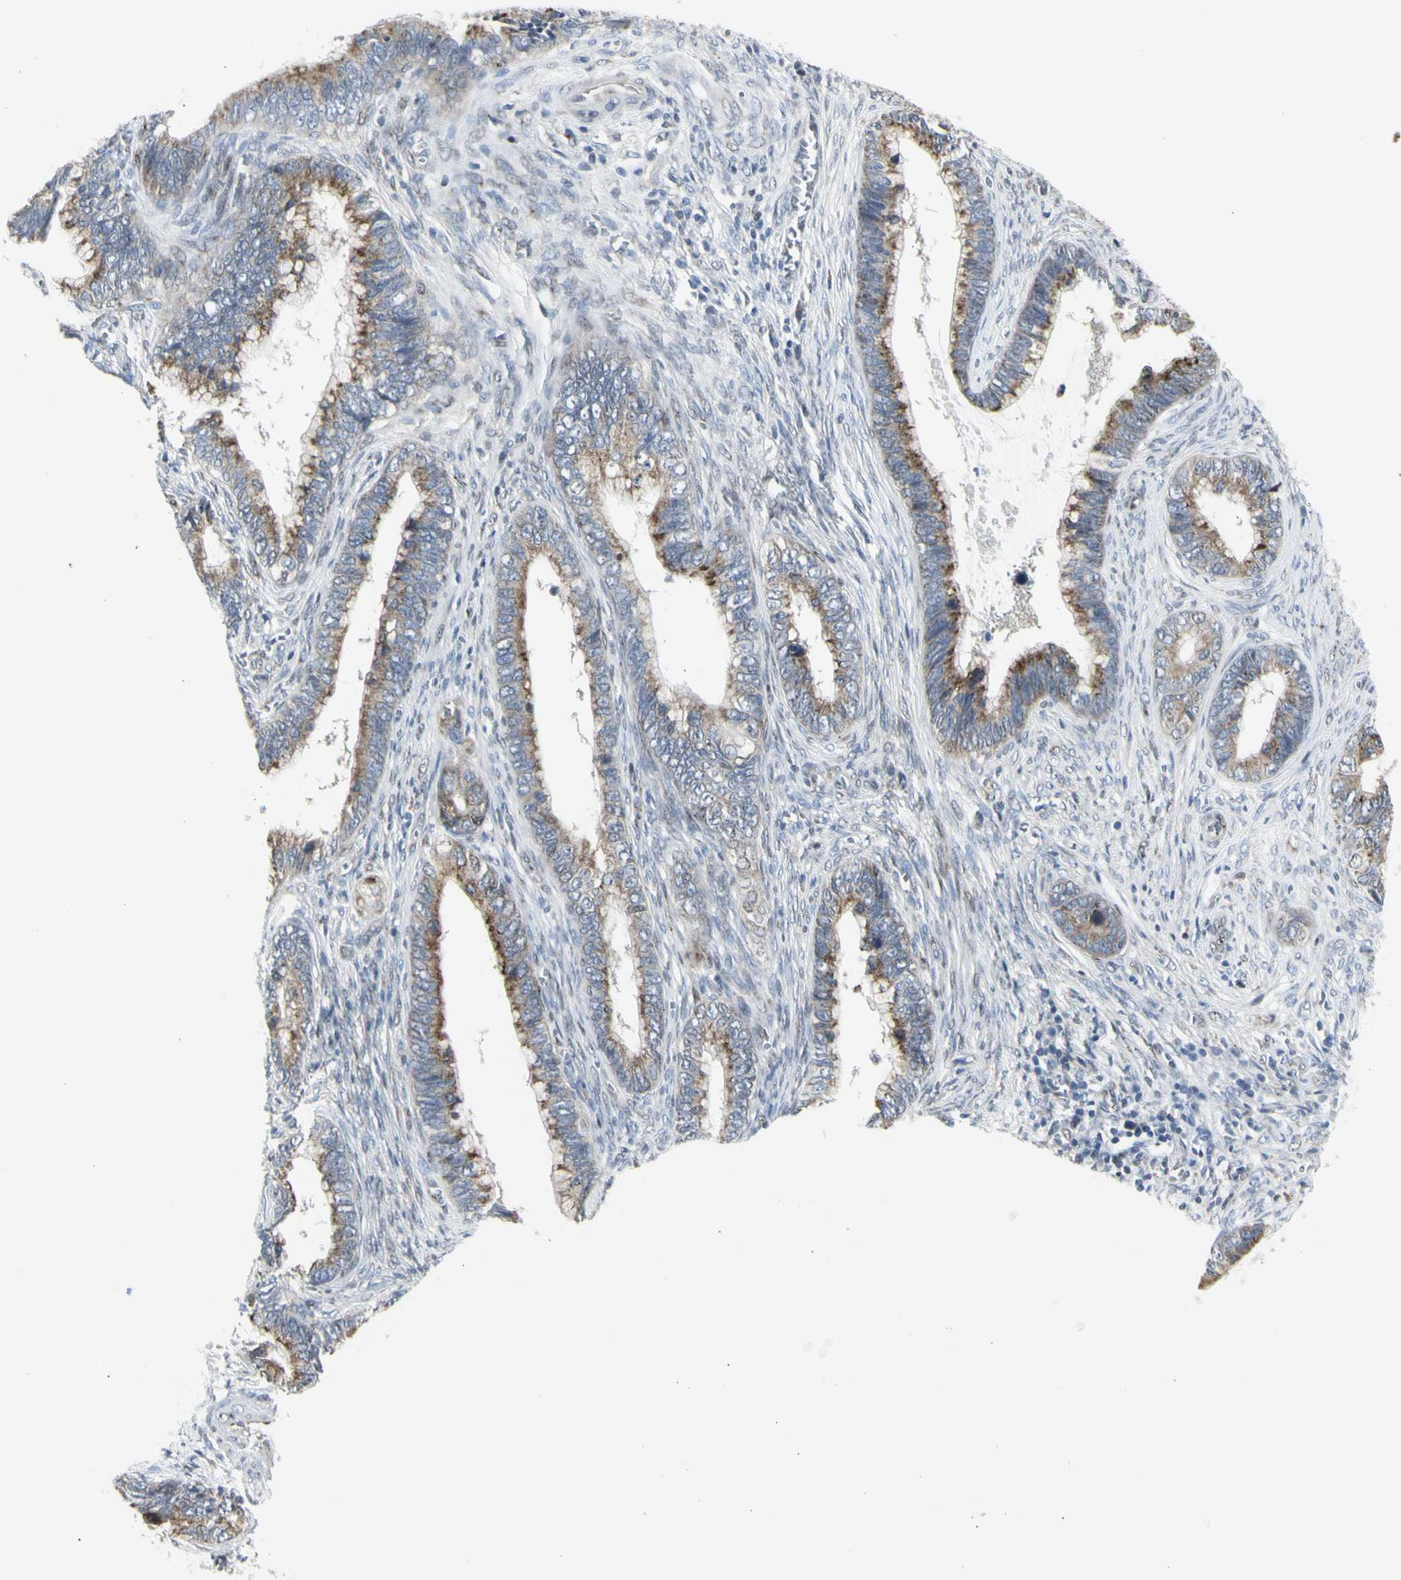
{"staining": {"intensity": "weak", "quantity": ">75%", "location": "cytoplasmic/membranous"}, "tissue": "cervical cancer", "cell_type": "Tumor cells", "image_type": "cancer", "snomed": [{"axis": "morphology", "description": "Adenocarcinoma, NOS"}, {"axis": "topography", "description": "Cervix"}], "caption": "Weak cytoplasmic/membranous expression for a protein is identified in approximately >75% of tumor cells of adenocarcinoma (cervical) using IHC.", "gene": "DHRS7B", "patient": {"sex": "female", "age": 44}}